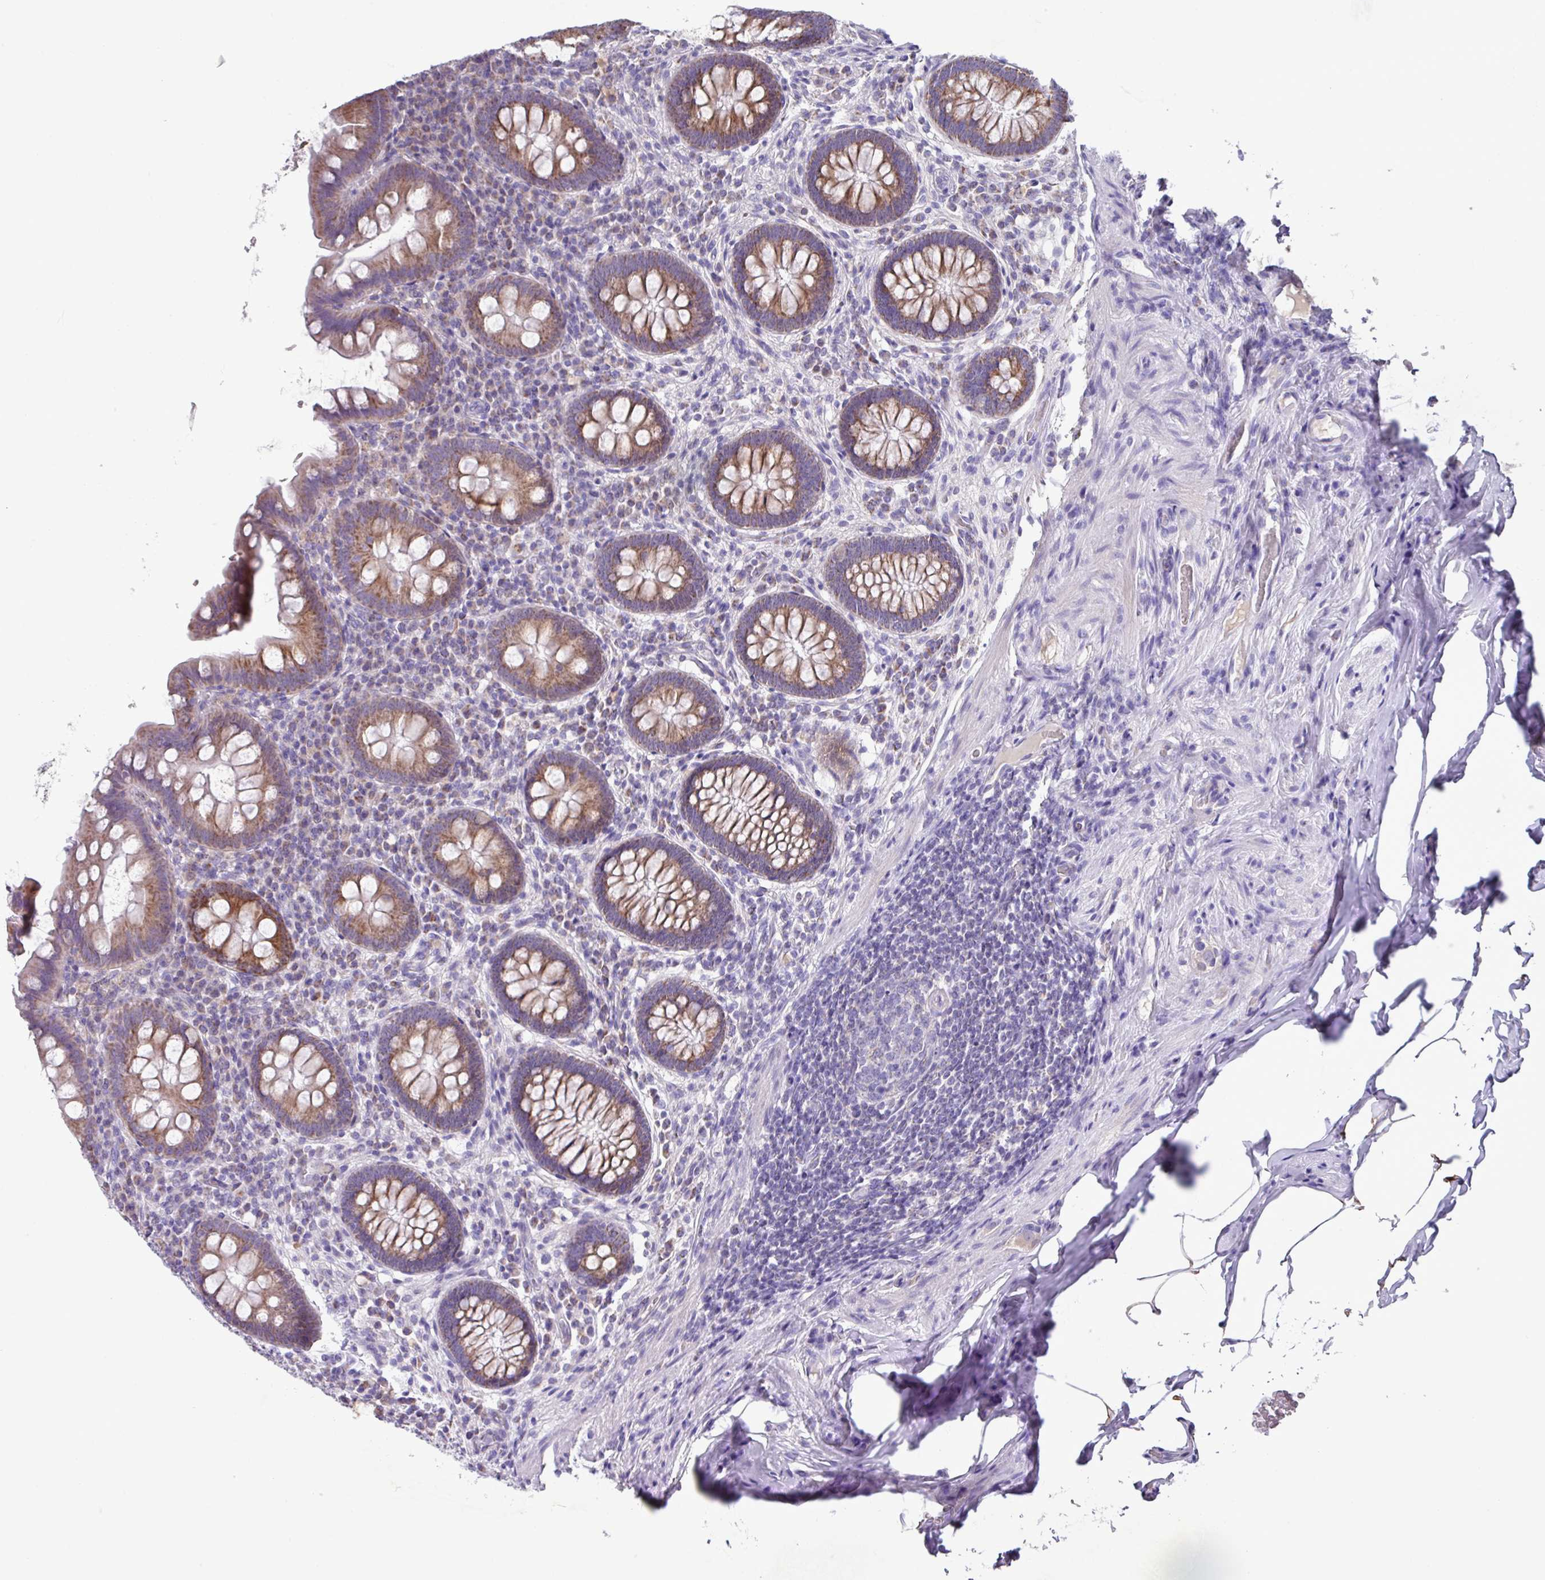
{"staining": {"intensity": "moderate", "quantity": ">75%", "location": "cytoplasmic/membranous"}, "tissue": "appendix", "cell_type": "Glandular cells", "image_type": "normal", "snomed": [{"axis": "morphology", "description": "Normal tissue, NOS"}, {"axis": "topography", "description": "Appendix"}], "caption": "Glandular cells display moderate cytoplasmic/membranous staining in approximately >75% of cells in unremarkable appendix. The staining is performed using DAB brown chromogen to label protein expression. The nuclei are counter-stained blue using hematoxylin.", "gene": "MT", "patient": {"sex": "male", "age": 71}}